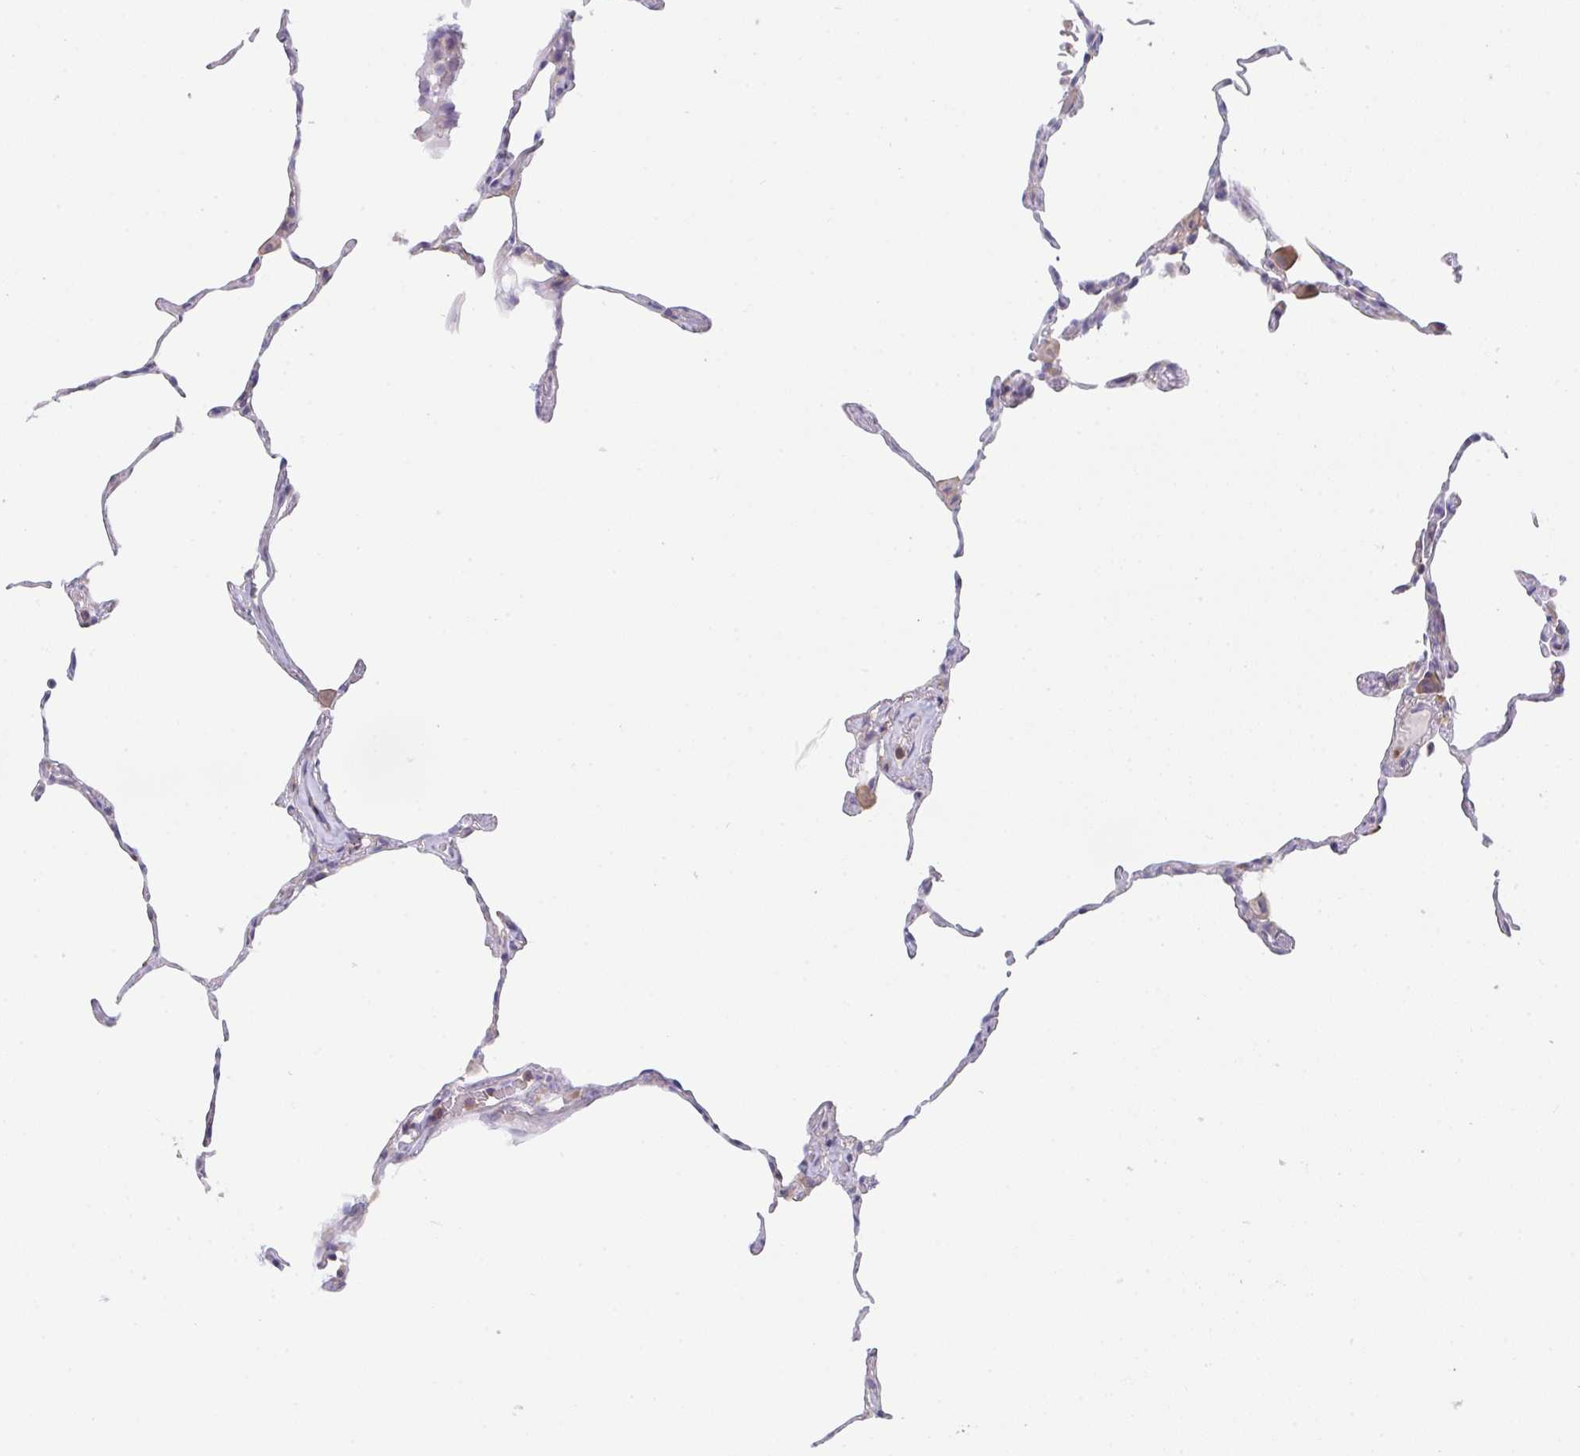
{"staining": {"intensity": "moderate", "quantity": "<25%", "location": "cytoplasmic/membranous"}, "tissue": "lung", "cell_type": "Alveolar cells", "image_type": "normal", "snomed": [{"axis": "morphology", "description": "Normal tissue, NOS"}, {"axis": "topography", "description": "Lung"}], "caption": "Alveolar cells display low levels of moderate cytoplasmic/membranous expression in about <25% of cells in benign human lung. (Stains: DAB (3,3'-diaminobenzidine) in brown, nuclei in blue, Microscopy: brightfield microscopy at high magnification).", "gene": "DISP2", "patient": {"sex": "female", "age": 57}}